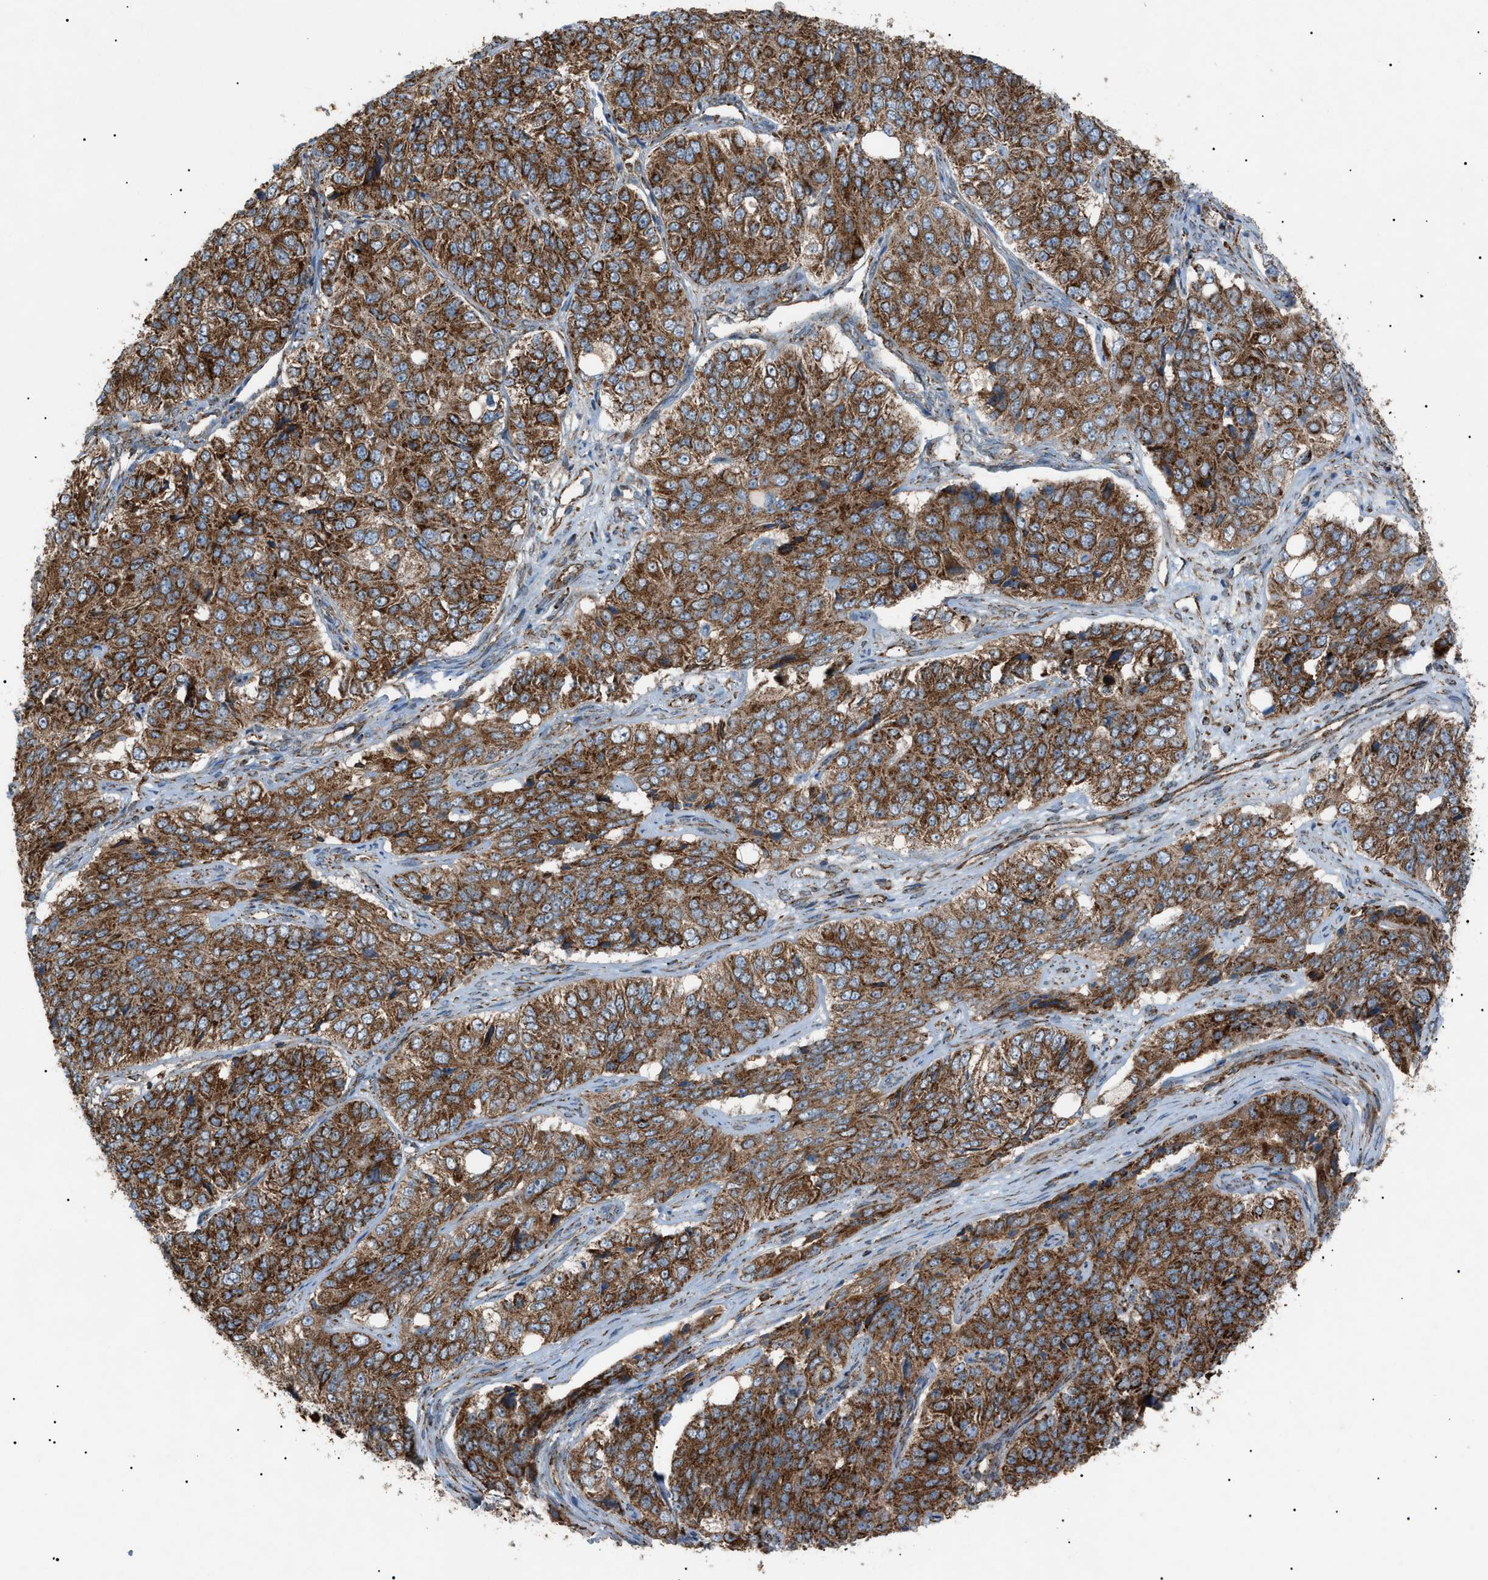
{"staining": {"intensity": "strong", "quantity": ">75%", "location": "cytoplasmic/membranous"}, "tissue": "ovarian cancer", "cell_type": "Tumor cells", "image_type": "cancer", "snomed": [{"axis": "morphology", "description": "Carcinoma, endometroid"}, {"axis": "topography", "description": "Ovary"}], "caption": "Immunohistochemical staining of endometroid carcinoma (ovarian) shows strong cytoplasmic/membranous protein expression in about >75% of tumor cells.", "gene": "C1GALT1C1", "patient": {"sex": "female", "age": 51}}